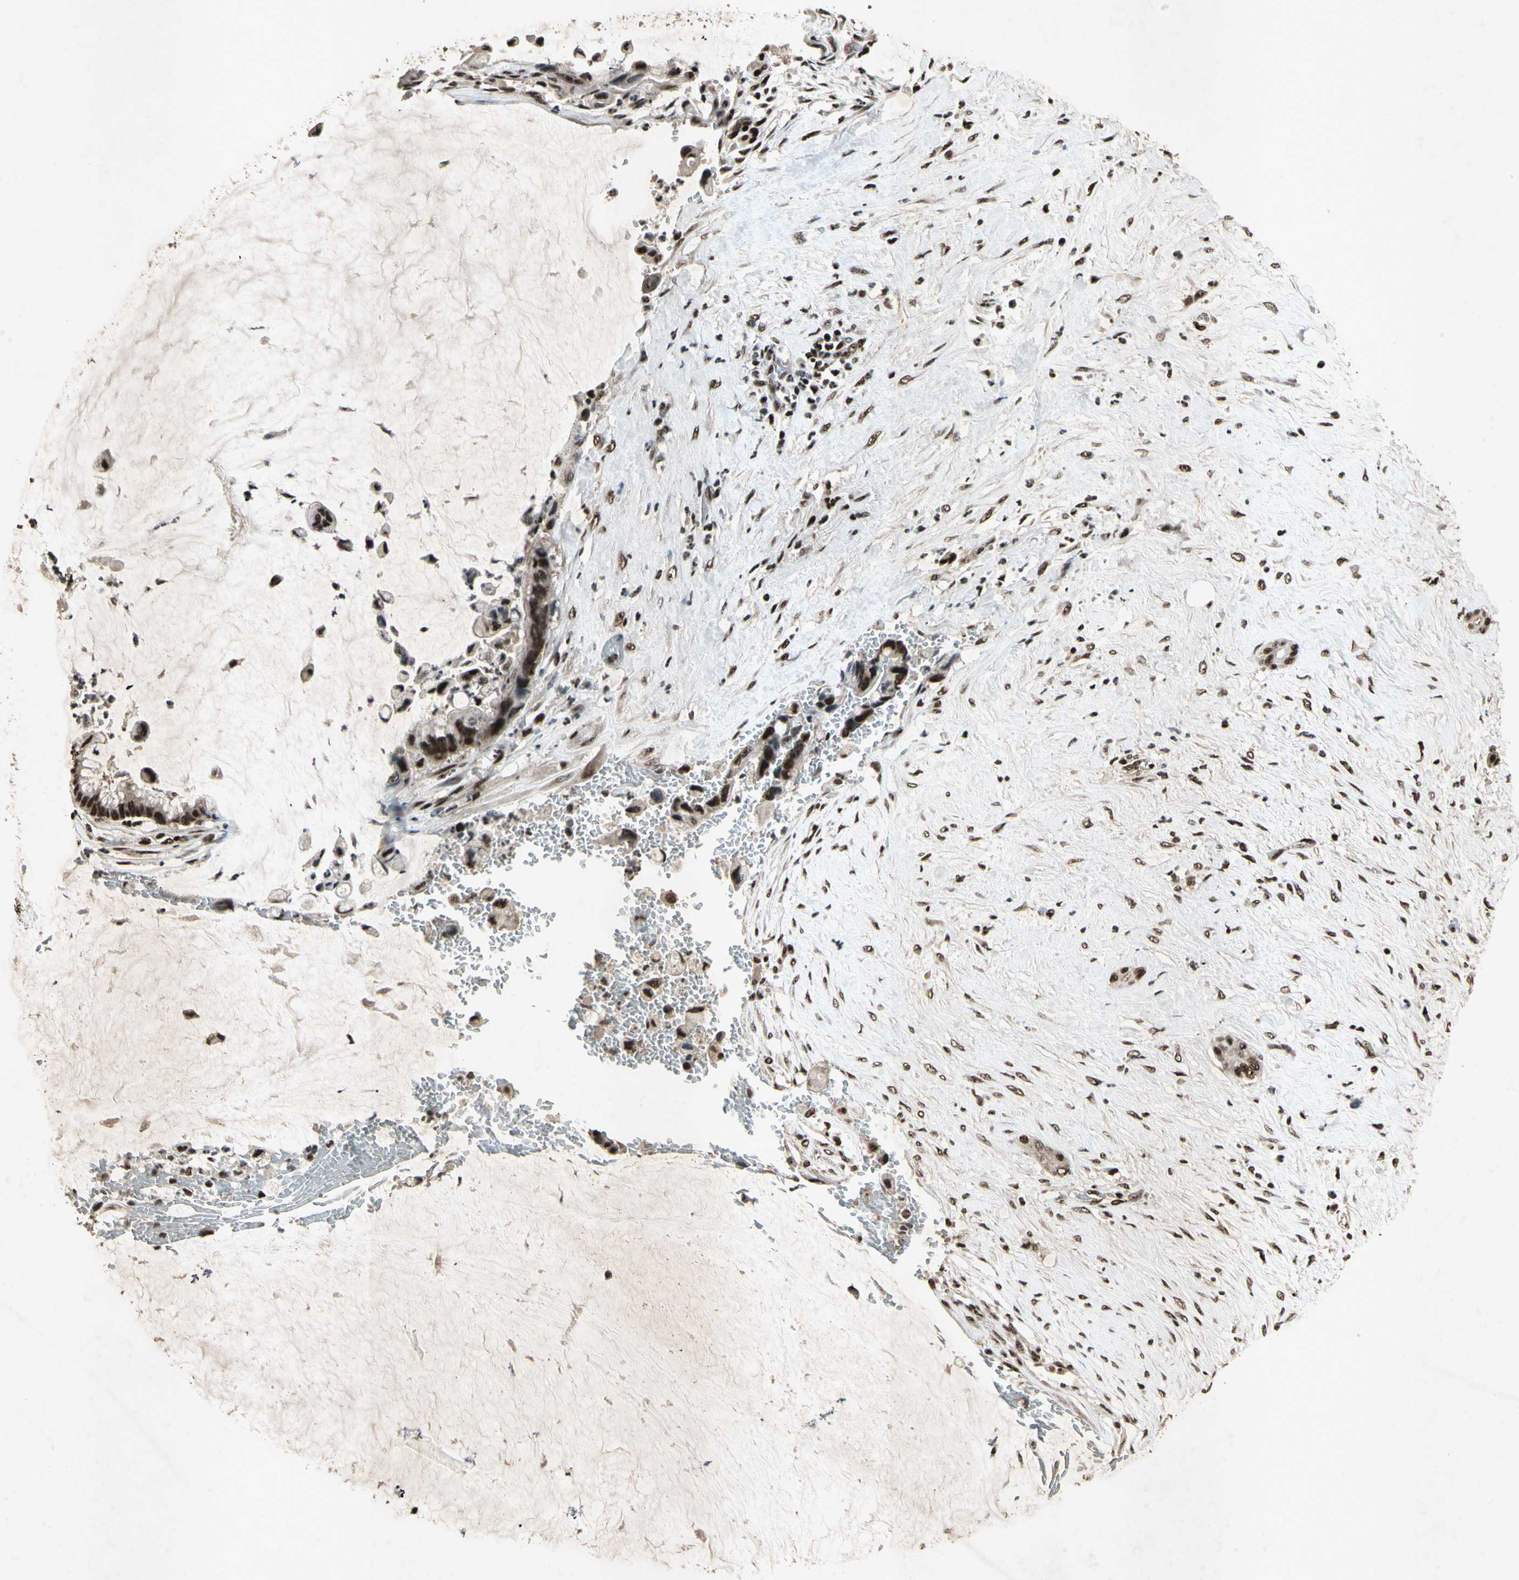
{"staining": {"intensity": "strong", "quantity": ">75%", "location": "nuclear"}, "tissue": "pancreatic cancer", "cell_type": "Tumor cells", "image_type": "cancer", "snomed": [{"axis": "morphology", "description": "Adenocarcinoma, NOS"}, {"axis": "topography", "description": "Pancreas"}], "caption": "Pancreatic adenocarcinoma stained with immunohistochemistry (IHC) reveals strong nuclear positivity in about >75% of tumor cells. Nuclei are stained in blue.", "gene": "TBX2", "patient": {"sex": "male", "age": 41}}